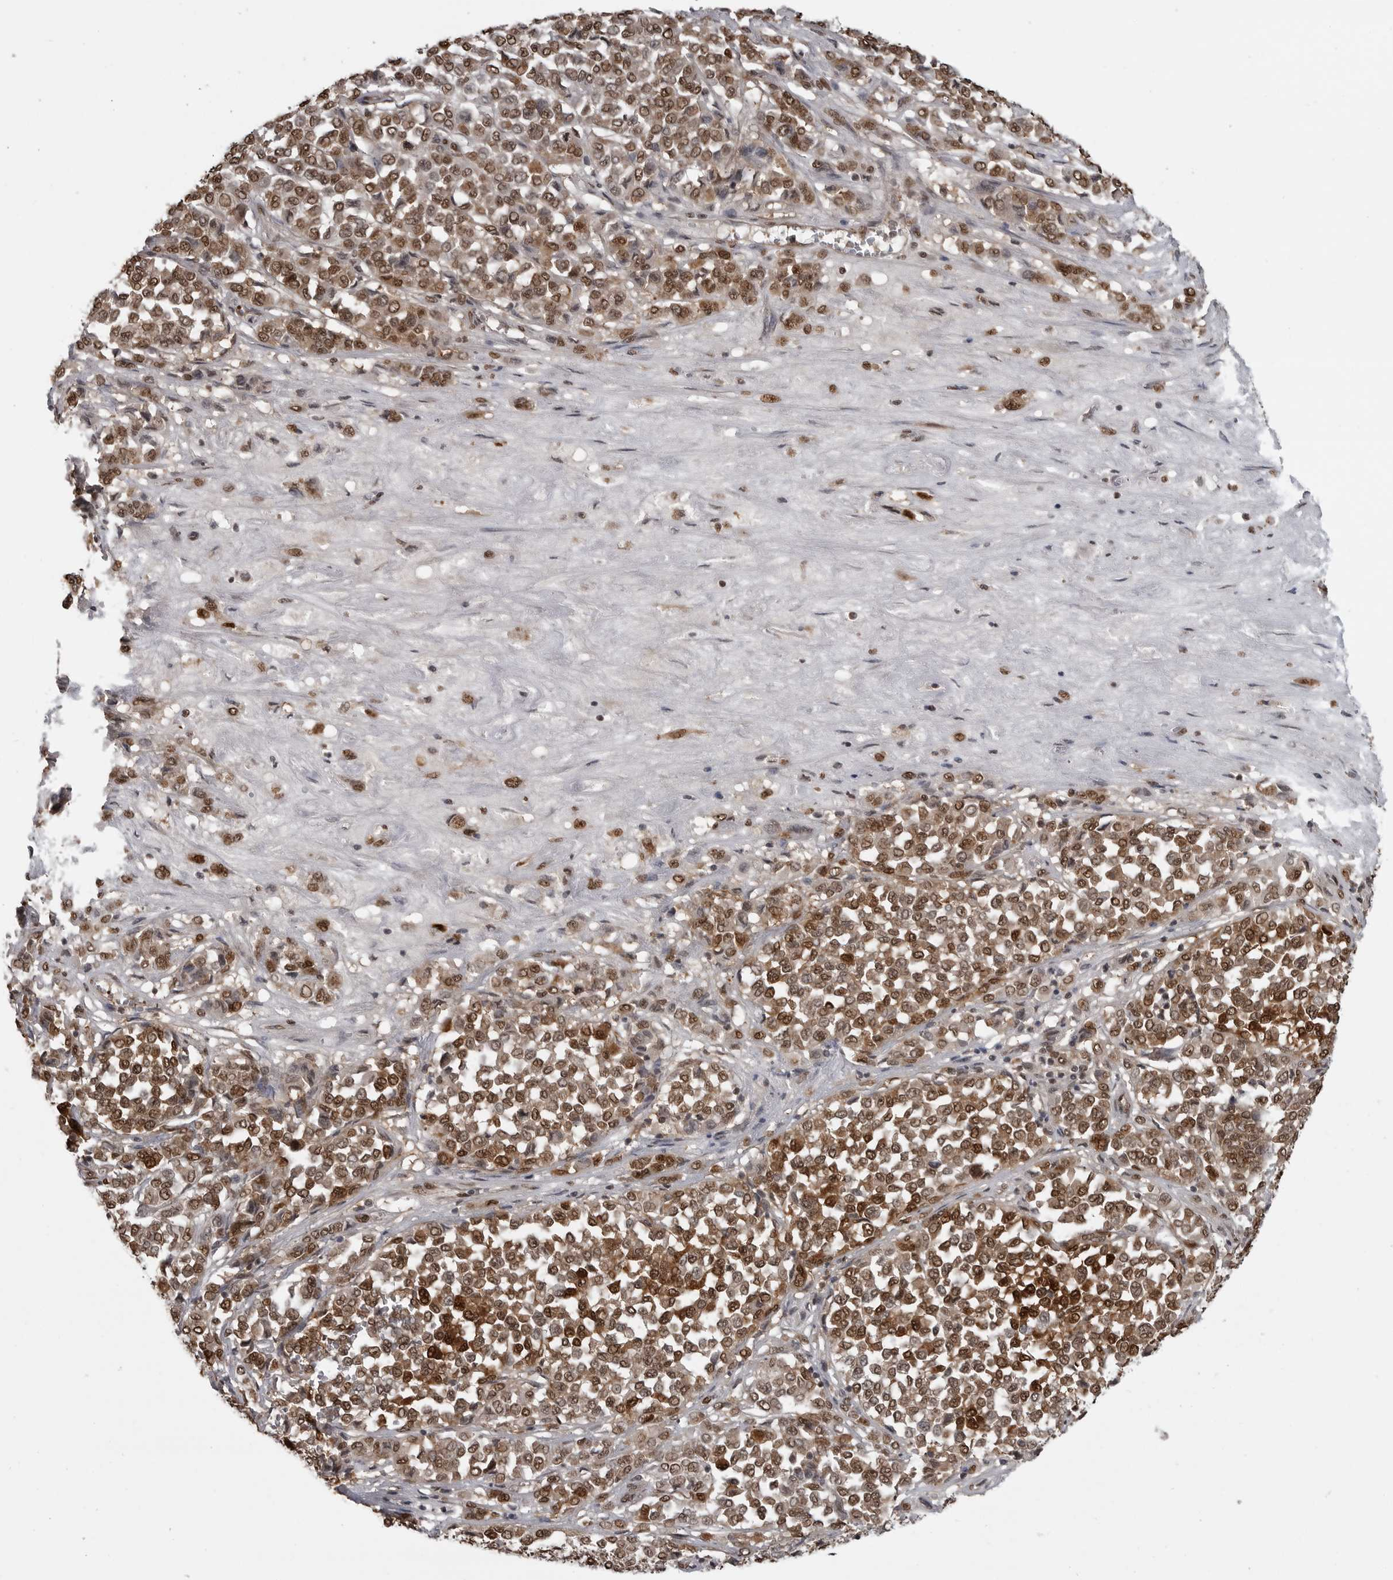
{"staining": {"intensity": "moderate", "quantity": ">75%", "location": "cytoplasmic/membranous,nuclear"}, "tissue": "melanoma", "cell_type": "Tumor cells", "image_type": "cancer", "snomed": [{"axis": "morphology", "description": "Malignant melanoma, Metastatic site"}, {"axis": "topography", "description": "Pancreas"}], "caption": "There is medium levels of moderate cytoplasmic/membranous and nuclear expression in tumor cells of malignant melanoma (metastatic site), as demonstrated by immunohistochemical staining (brown color).", "gene": "SMAD2", "patient": {"sex": "female", "age": 30}}